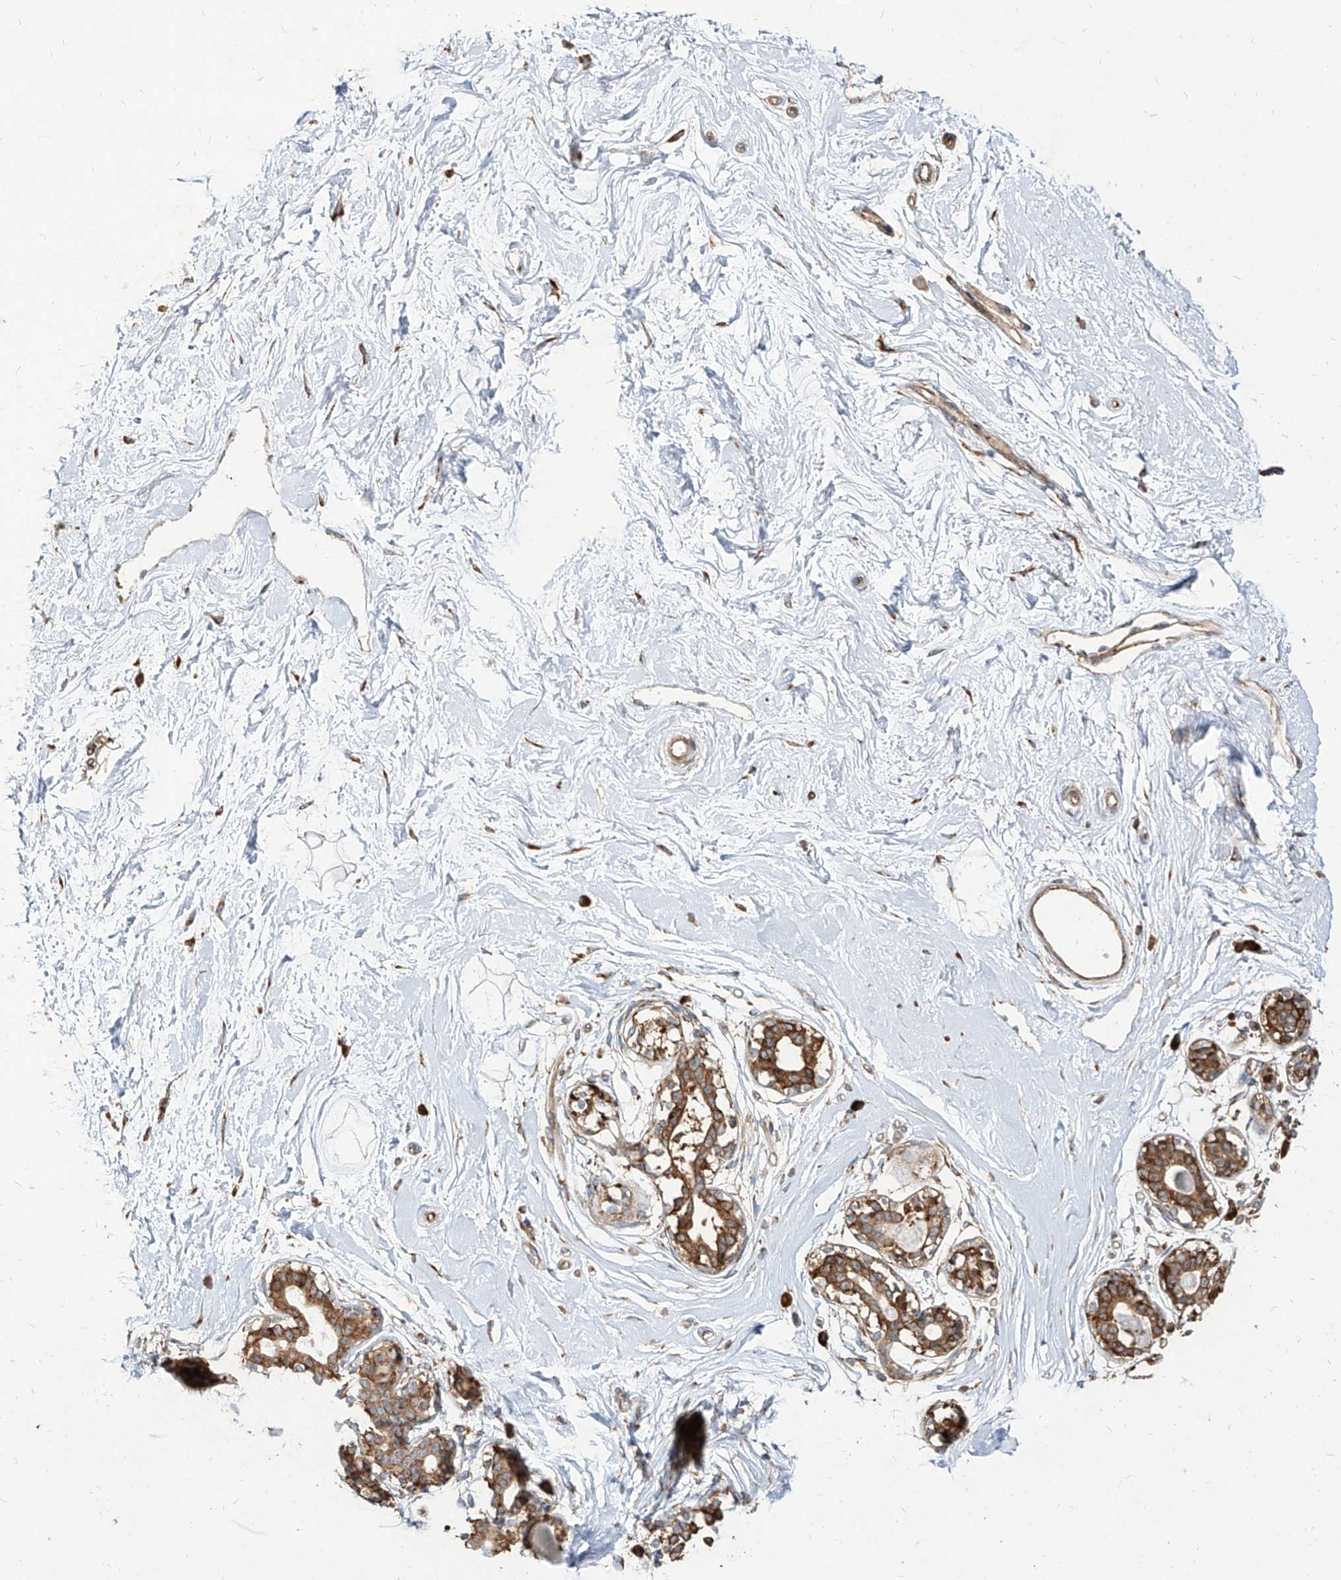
{"staining": {"intensity": "weak", "quantity": "25%-75%", "location": "cytoplasmic/membranous"}, "tissue": "breast", "cell_type": "Adipocytes", "image_type": "normal", "snomed": [{"axis": "morphology", "description": "Normal tissue, NOS"}, {"axis": "topography", "description": "Breast"}], "caption": "Human breast stained for a protein (brown) shows weak cytoplasmic/membranous positive staining in about 25%-75% of adipocytes.", "gene": "RPS25", "patient": {"sex": "female", "age": 45}}